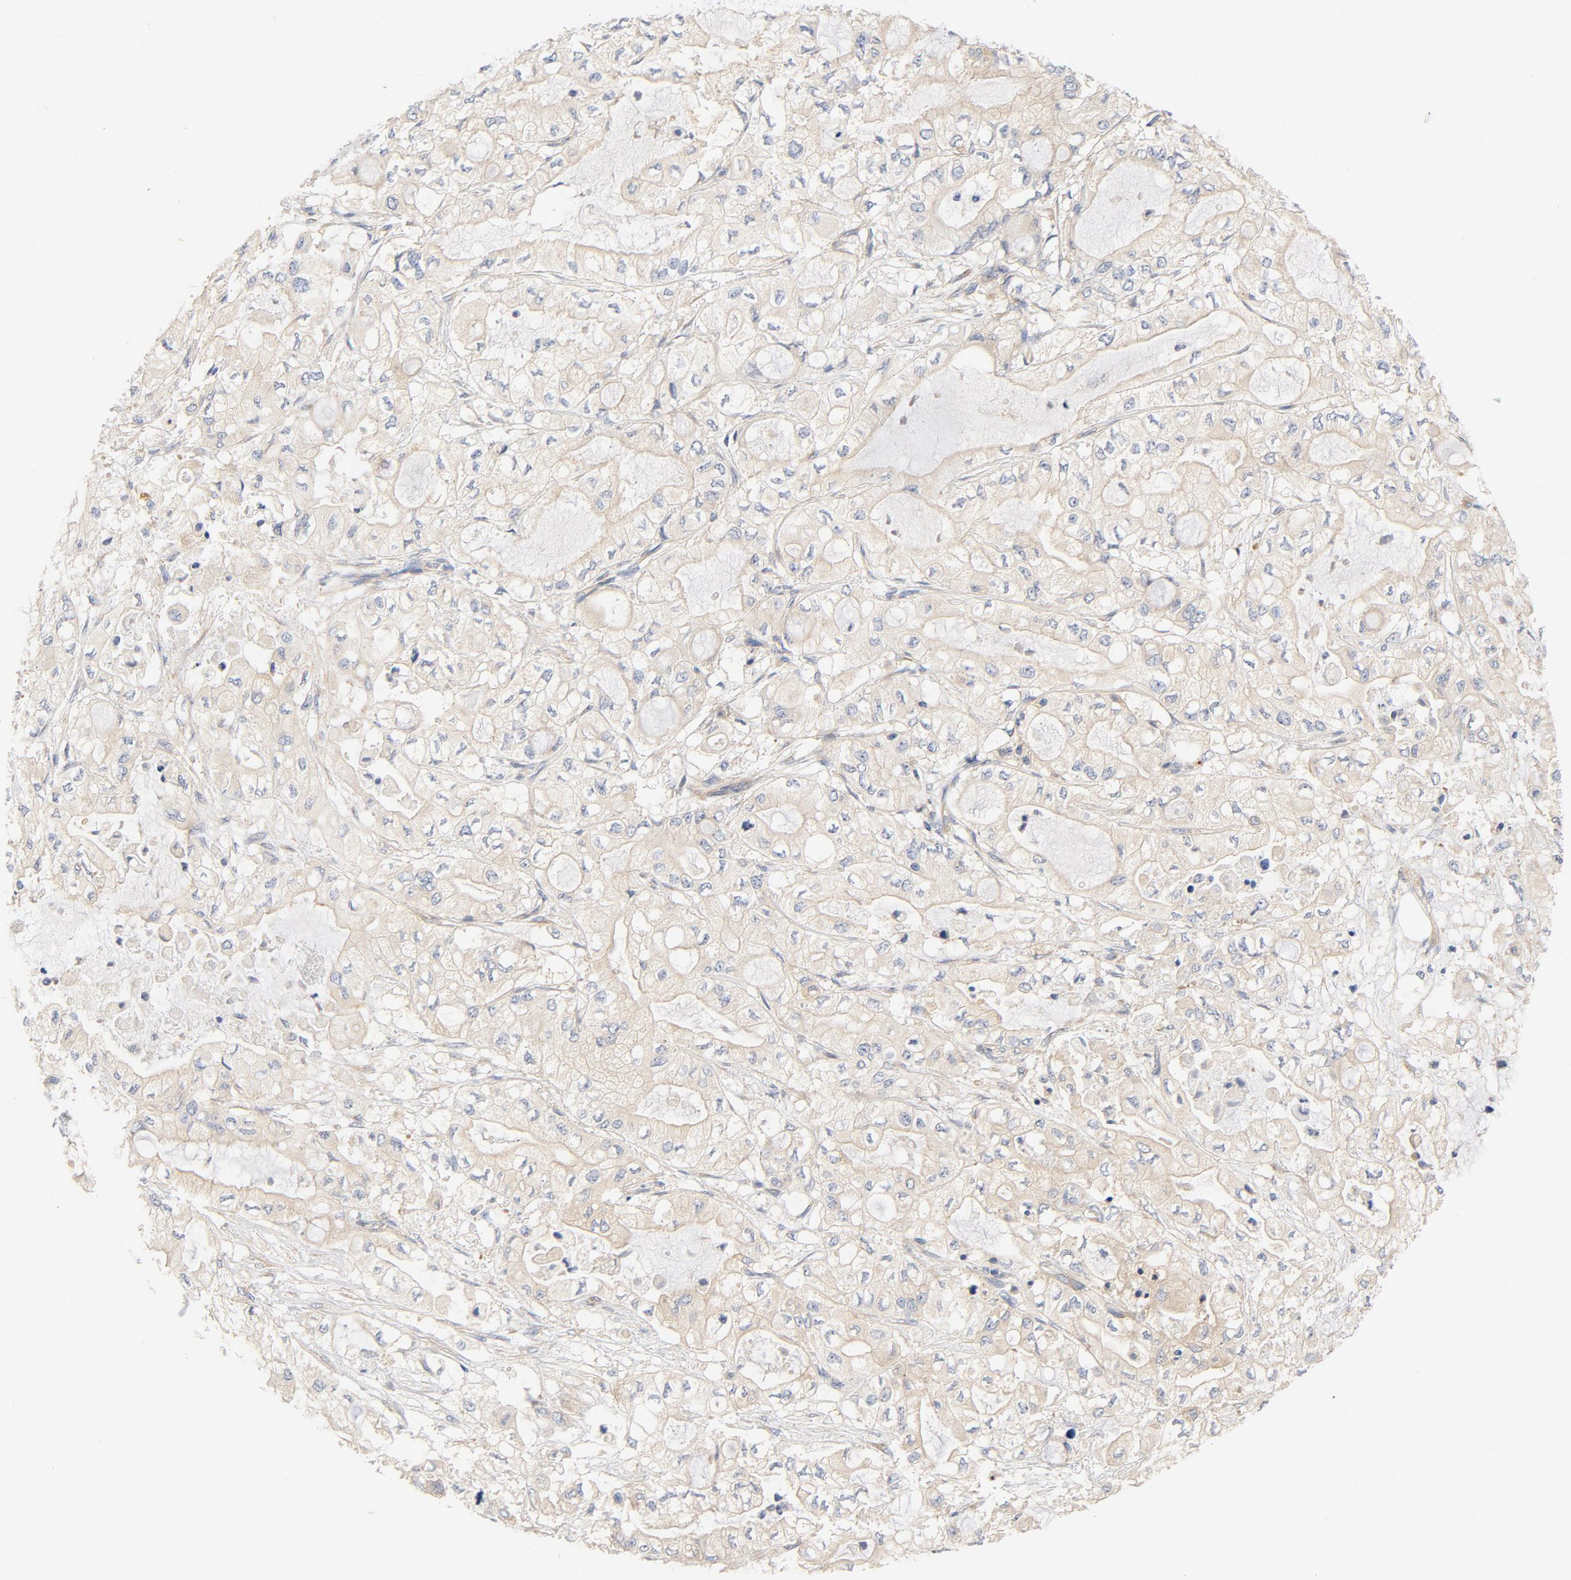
{"staining": {"intensity": "weak", "quantity": ">75%", "location": "cytoplasmic/membranous"}, "tissue": "pancreatic cancer", "cell_type": "Tumor cells", "image_type": "cancer", "snomed": [{"axis": "morphology", "description": "Adenocarcinoma, NOS"}, {"axis": "topography", "description": "Pancreas"}], "caption": "This photomicrograph exhibits pancreatic cancer (adenocarcinoma) stained with immunohistochemistry (IHC) to label a protein in brown. The cytoplasmic/membranous of tumor cells show weak positivity for the protein. Nuclei are counter-stained blue.", "gene": "DYNC1H1", "patient": {"sex": "male", "age": 79}}